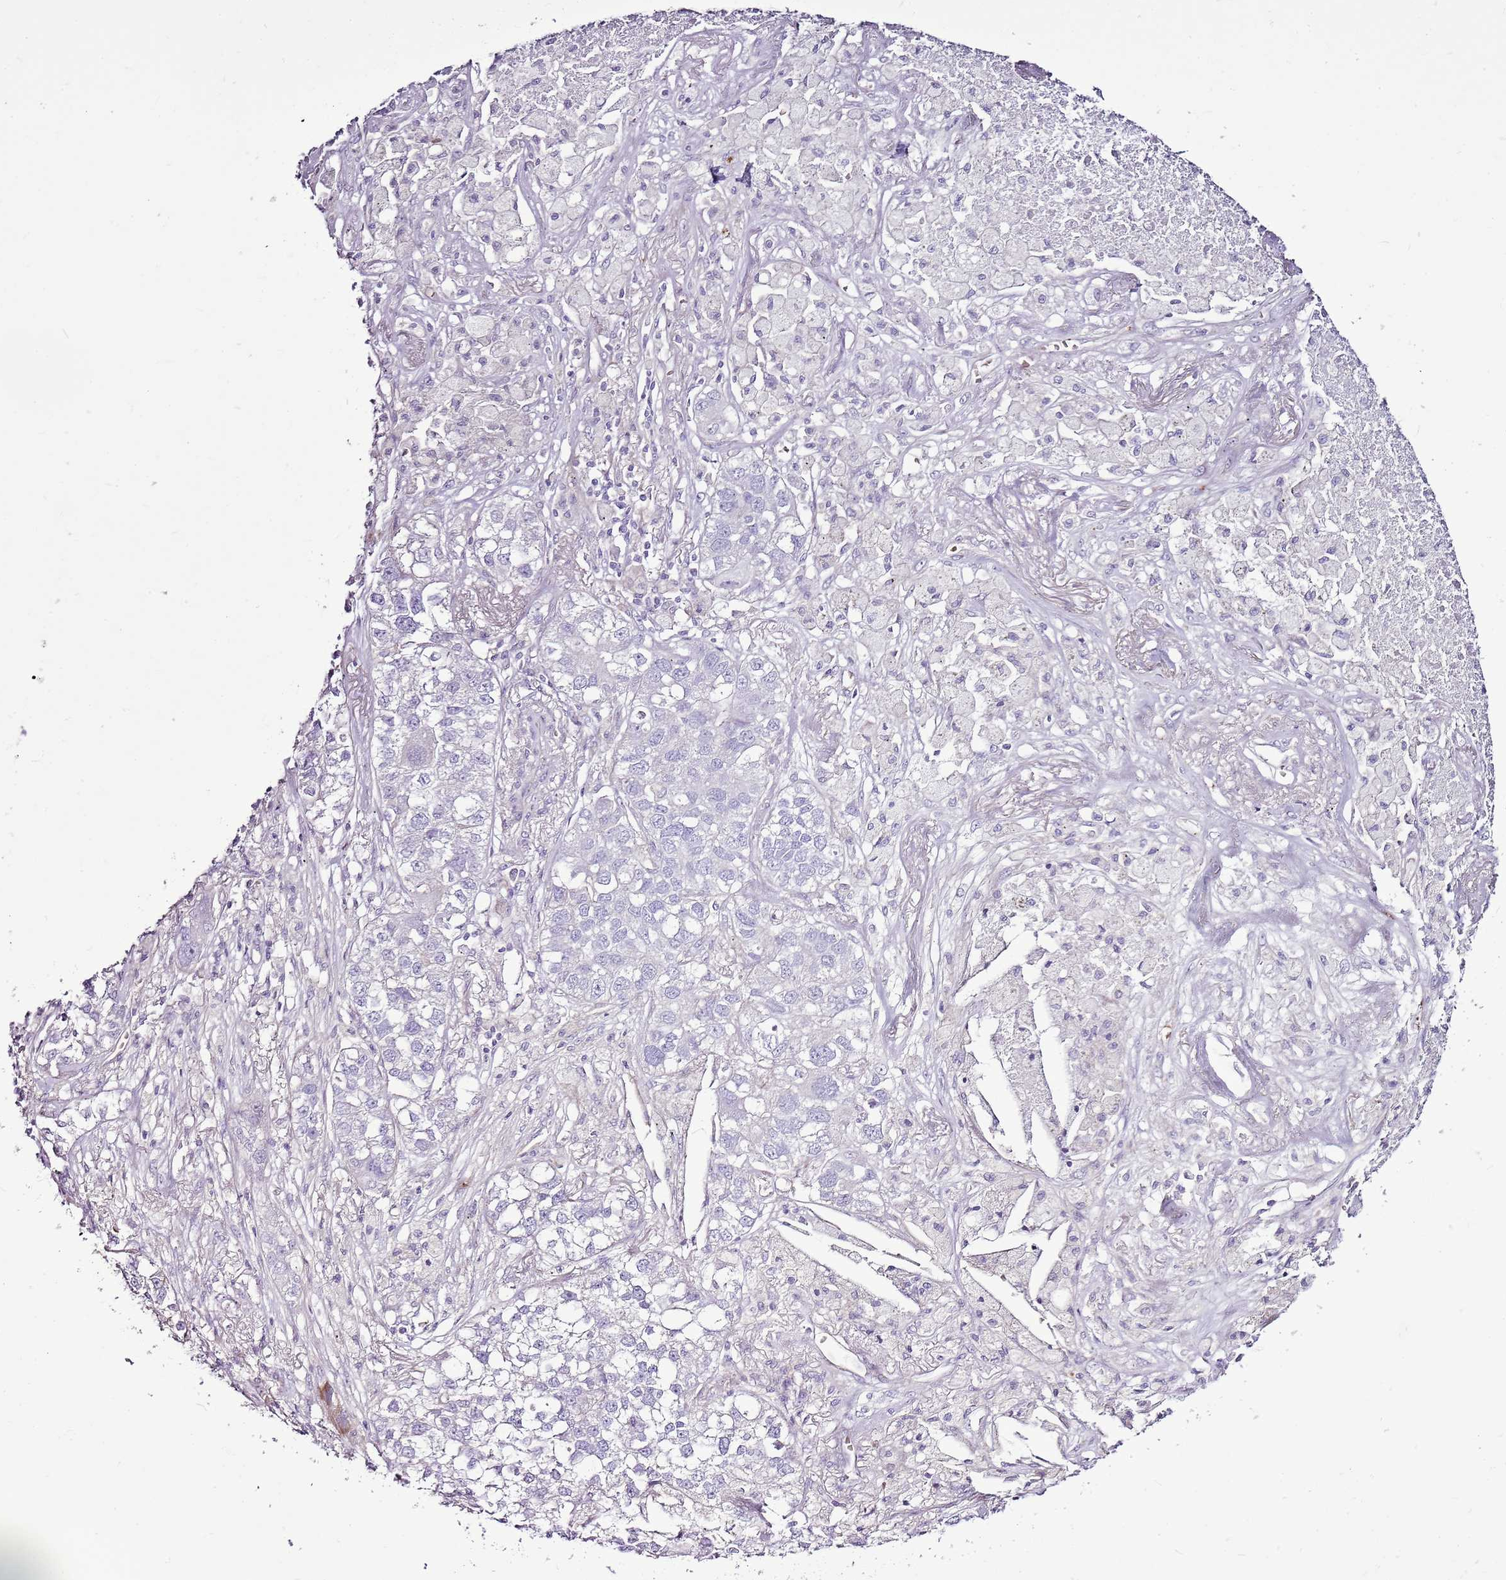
{"staining": {"intensity": "negative", "quantity": "none", "location": "none"}, "tissue": "lung cancer", "cell_type": "Tumor cells", "image_type": "cancer", "snomed": [{"axis": "morphology", "description": "Adenocarcinoma, NOS"}, {"axis": "topography", "description": "Lung"}], "caption": "Tumor cells show no significant staining in lung cancer.", "gene": "CHAC2", "patient": {"sex": "male", "age": 49}}